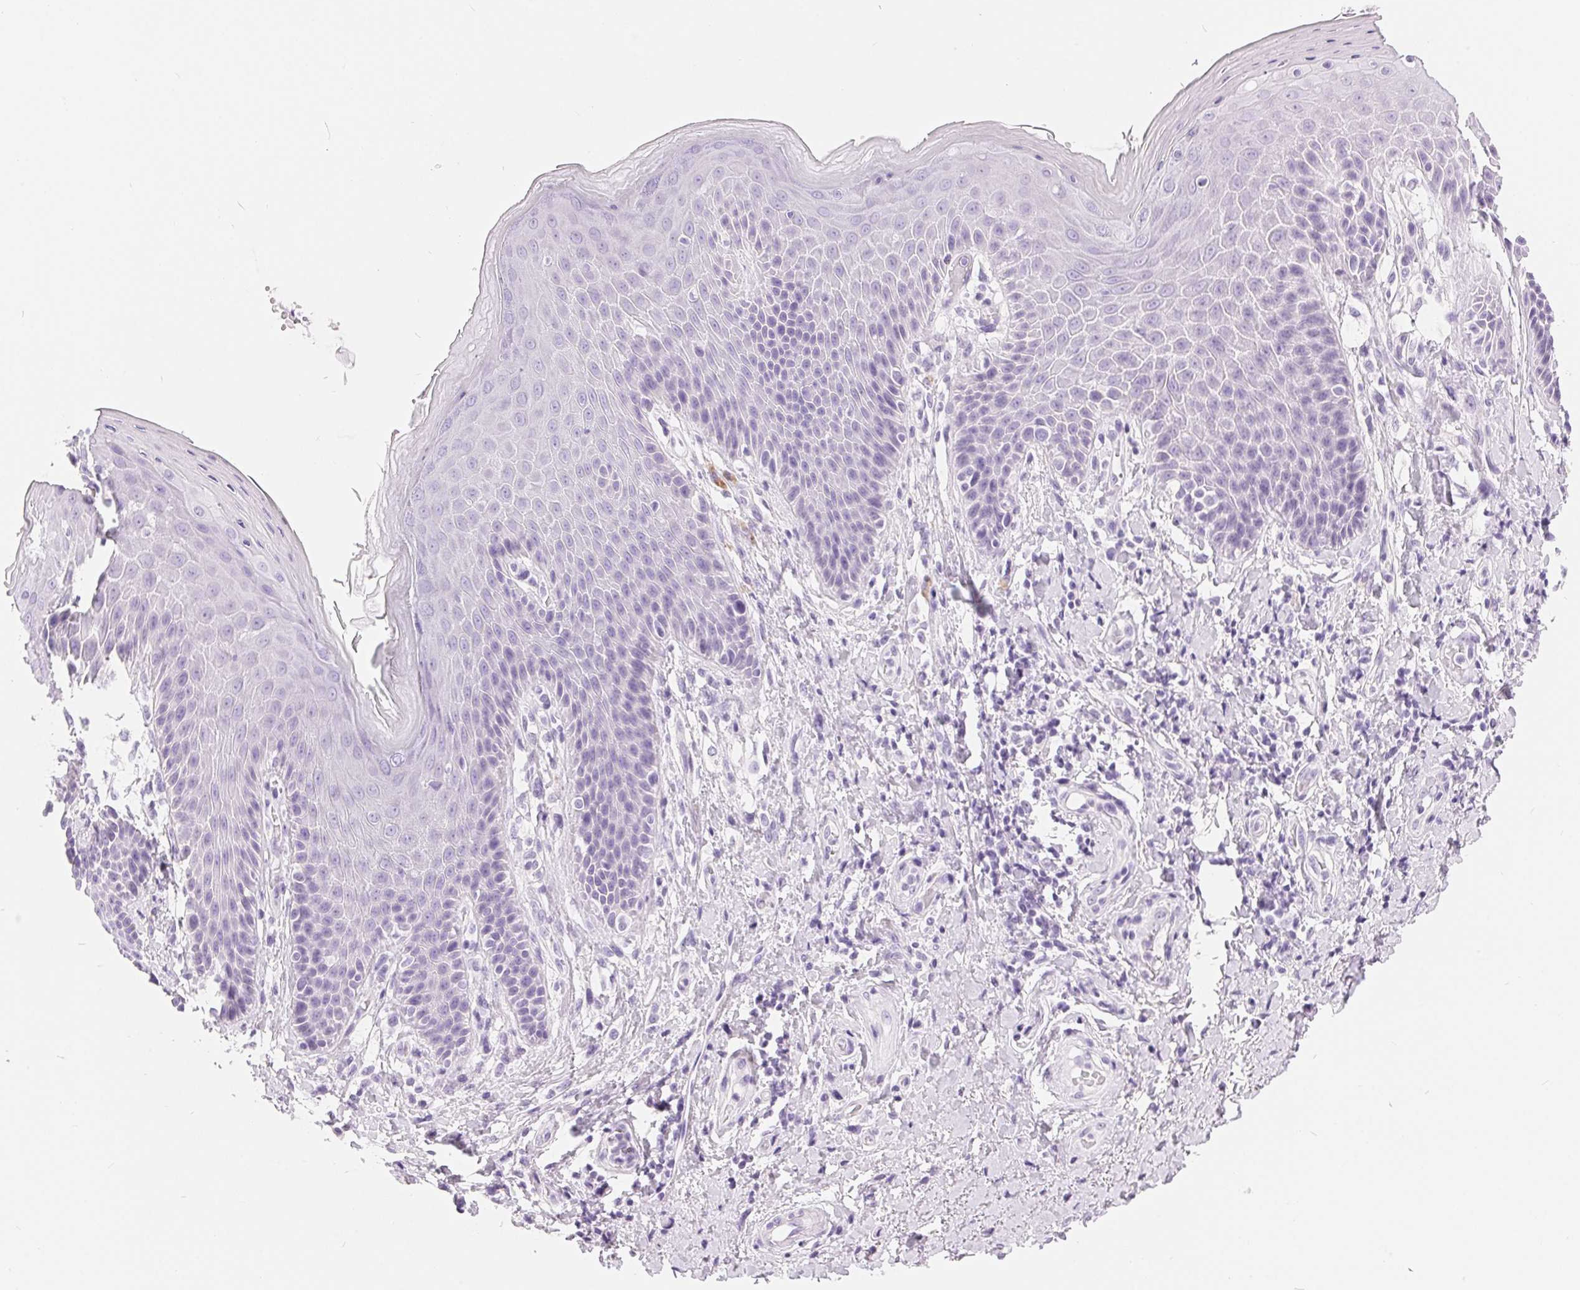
{"staining": {"intensity": "negative", "quantity": "none", "location": "none"}, "tissue": "skin", "cell_type": "Epidermal cells", "image_type": "normal", "snomed": [{"axis": "morphology", "description": "Normal tissue, NOS"}, {"axis": "topography", "description": "Anal"}, {"axis": "topography", "description": "Peripheral nerve tissue"}], "caption": "Immunohistochemical staining of unremarkable skin exhibits no significant staining in epidermal cells. Brightfield microscopy of IHC stained with DAB (brown) and hematoxylin (blue), captured at high magnification.", "gene": "XDH", "patient": {"sex": "male", "age": 51}}